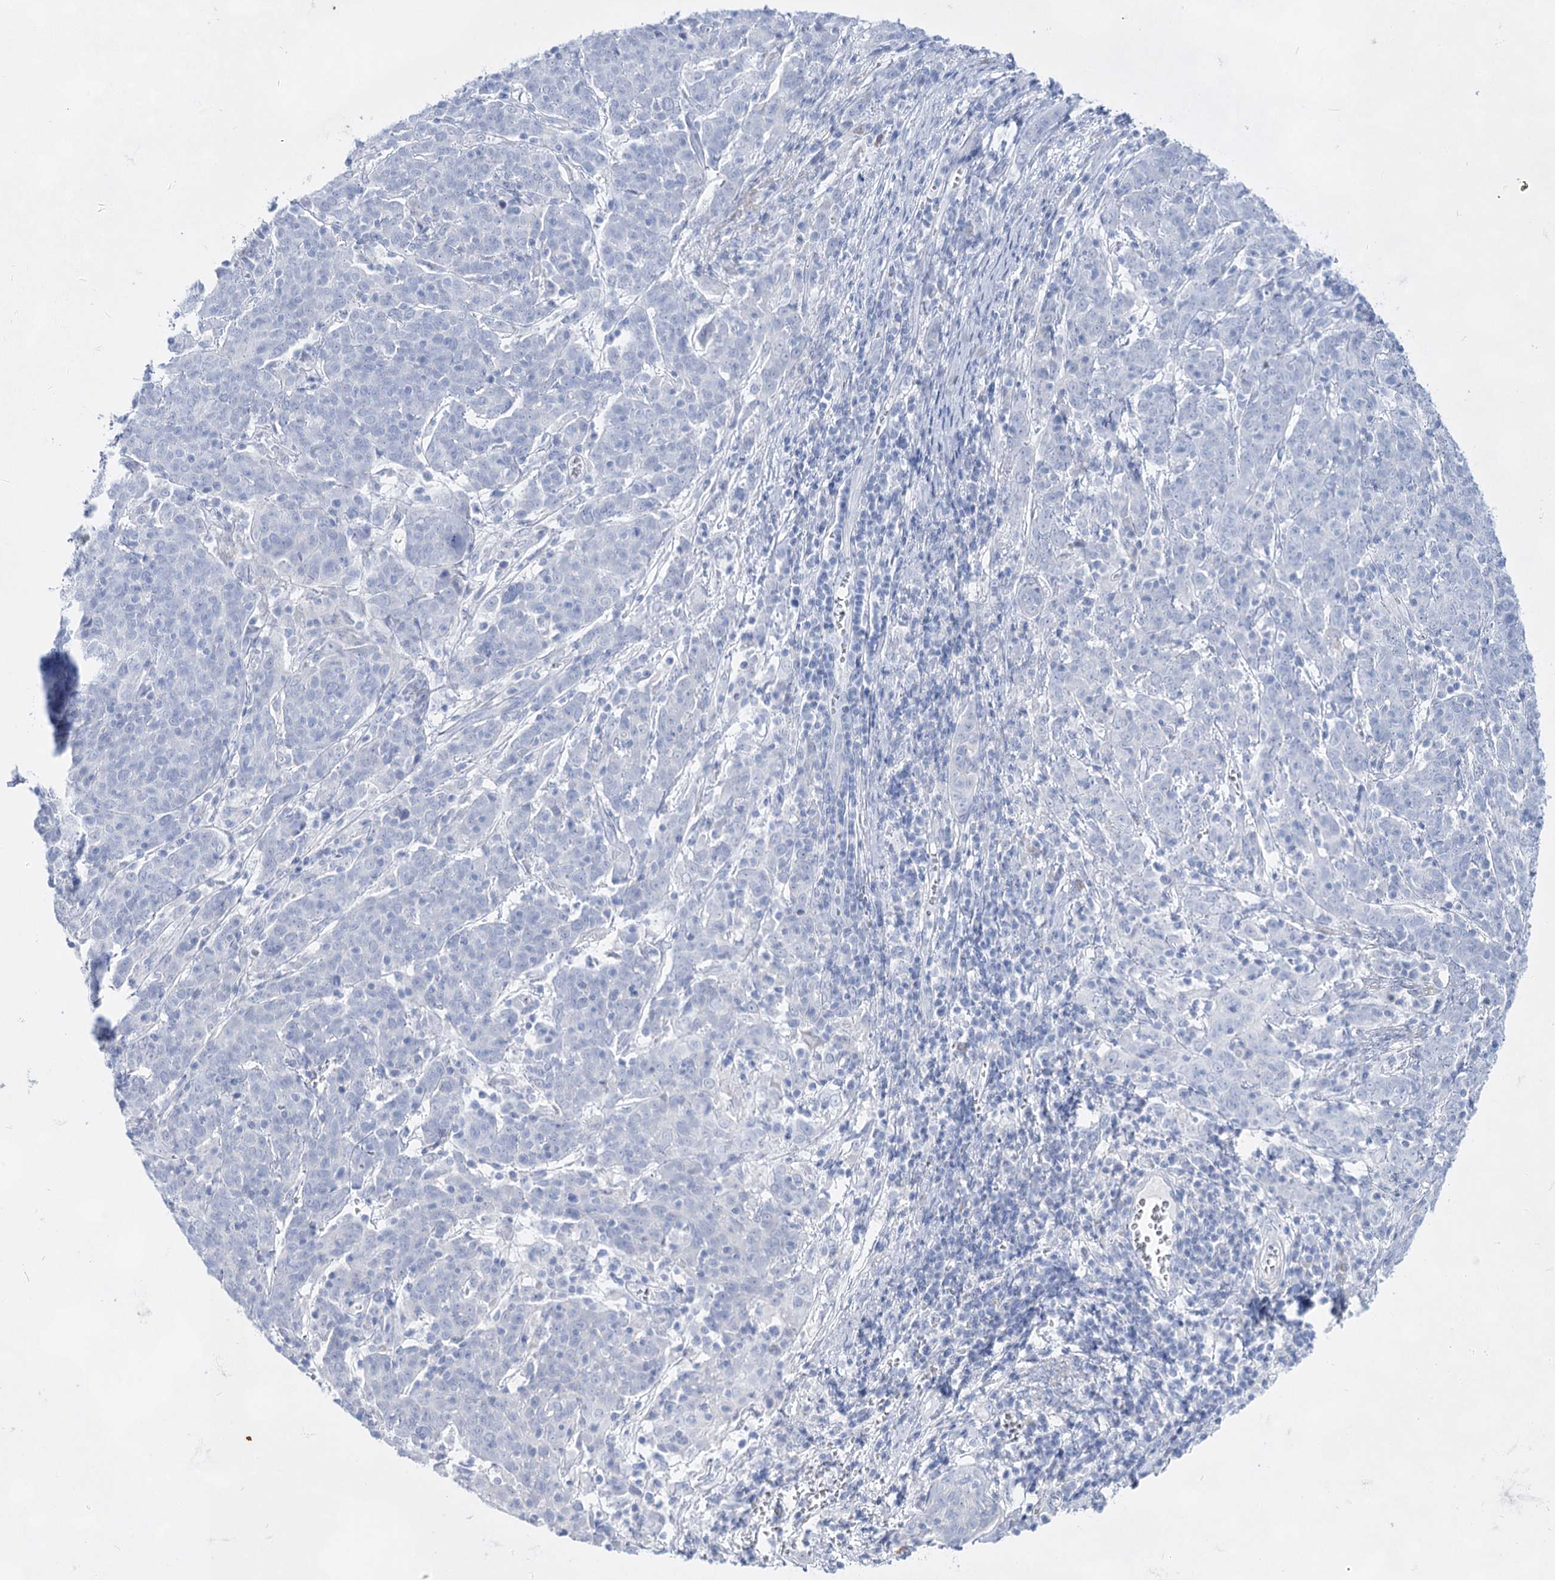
{"staining": {"intensity": "negative", "quantity": "none", "location": "none"}, "tissue": "cervical cancer", "cell_type": "Tumor cells", "image_type": "cancer", "snomed": [{"axis": "morphology", "description": "Squamous cell carcinoma, NOS"}, {"axis": "topography", "description": "Cervix"}], "caption": "Immunohistochemistry (IHC) image of neoplastic tissue: cervical cancer stained with DAB displays no significant protein expression in tumor cells.", "gene": "ACRV1", "patient": {"sex": "female", "age": 67}}